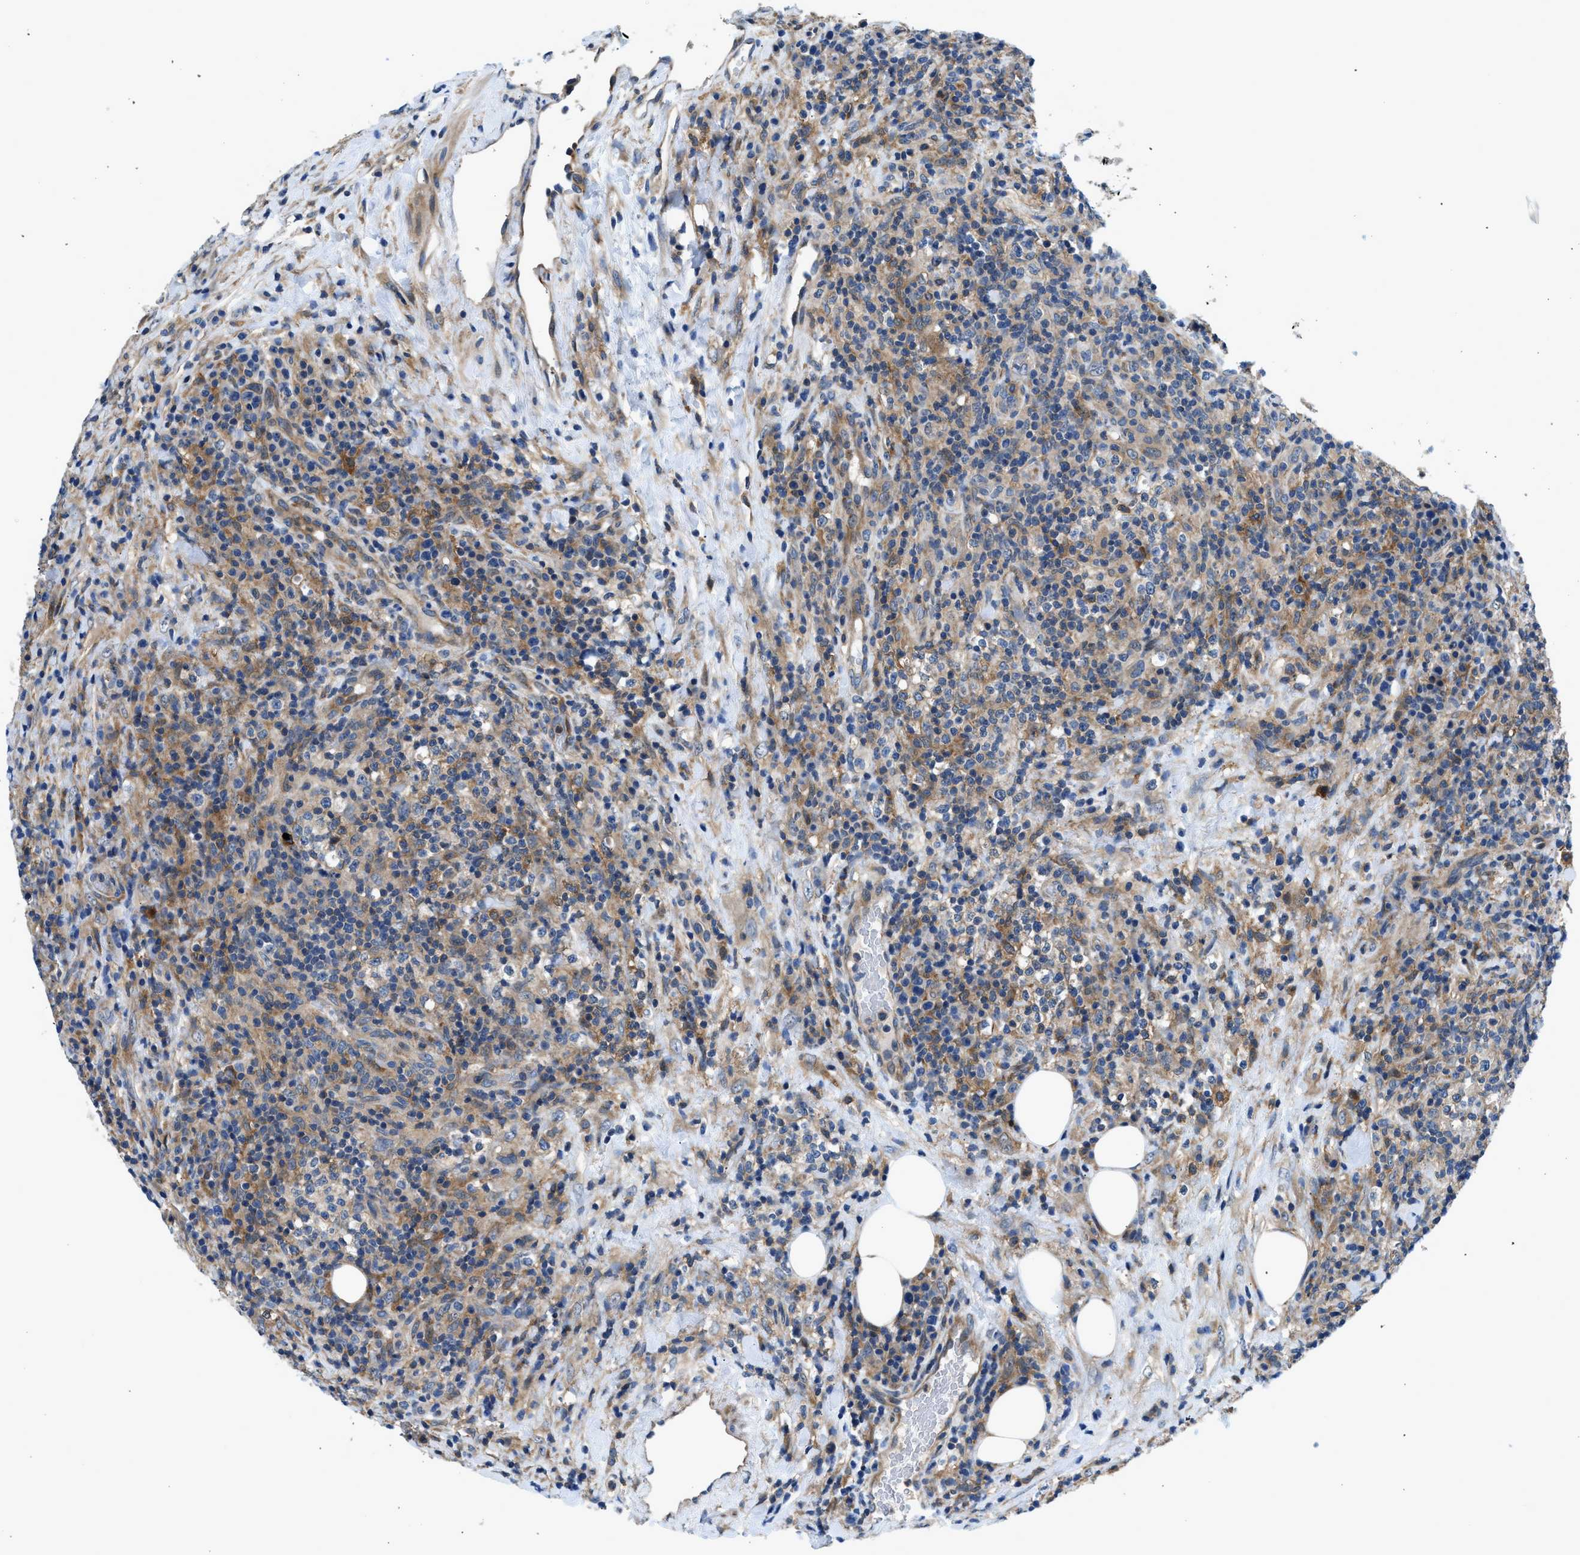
{"staining": {"intensity": "moderate", "quantity": "25%-75%", "location": "cytoplasmic/membranous"}, "tissue": "lymphoma", "cell_type": "Tumor cells", "image_type": "cancer", "snomed": [{"axis": "morphology", "description": "Malignant lymphoma, non-Hodgkin's type, High grade"}, {"axis": "topography", "description": "Lymph node"}], "caption": "Immunohistochemical staining of high-grade malignant lymphoma, non-Hodgkin's type displays medium levels of moderate cytoplasmic/membranous expression in about 25%-75% of tumor cells.", "gene": "LPIN2", "patient": {"sex": "female", "age": 76}}